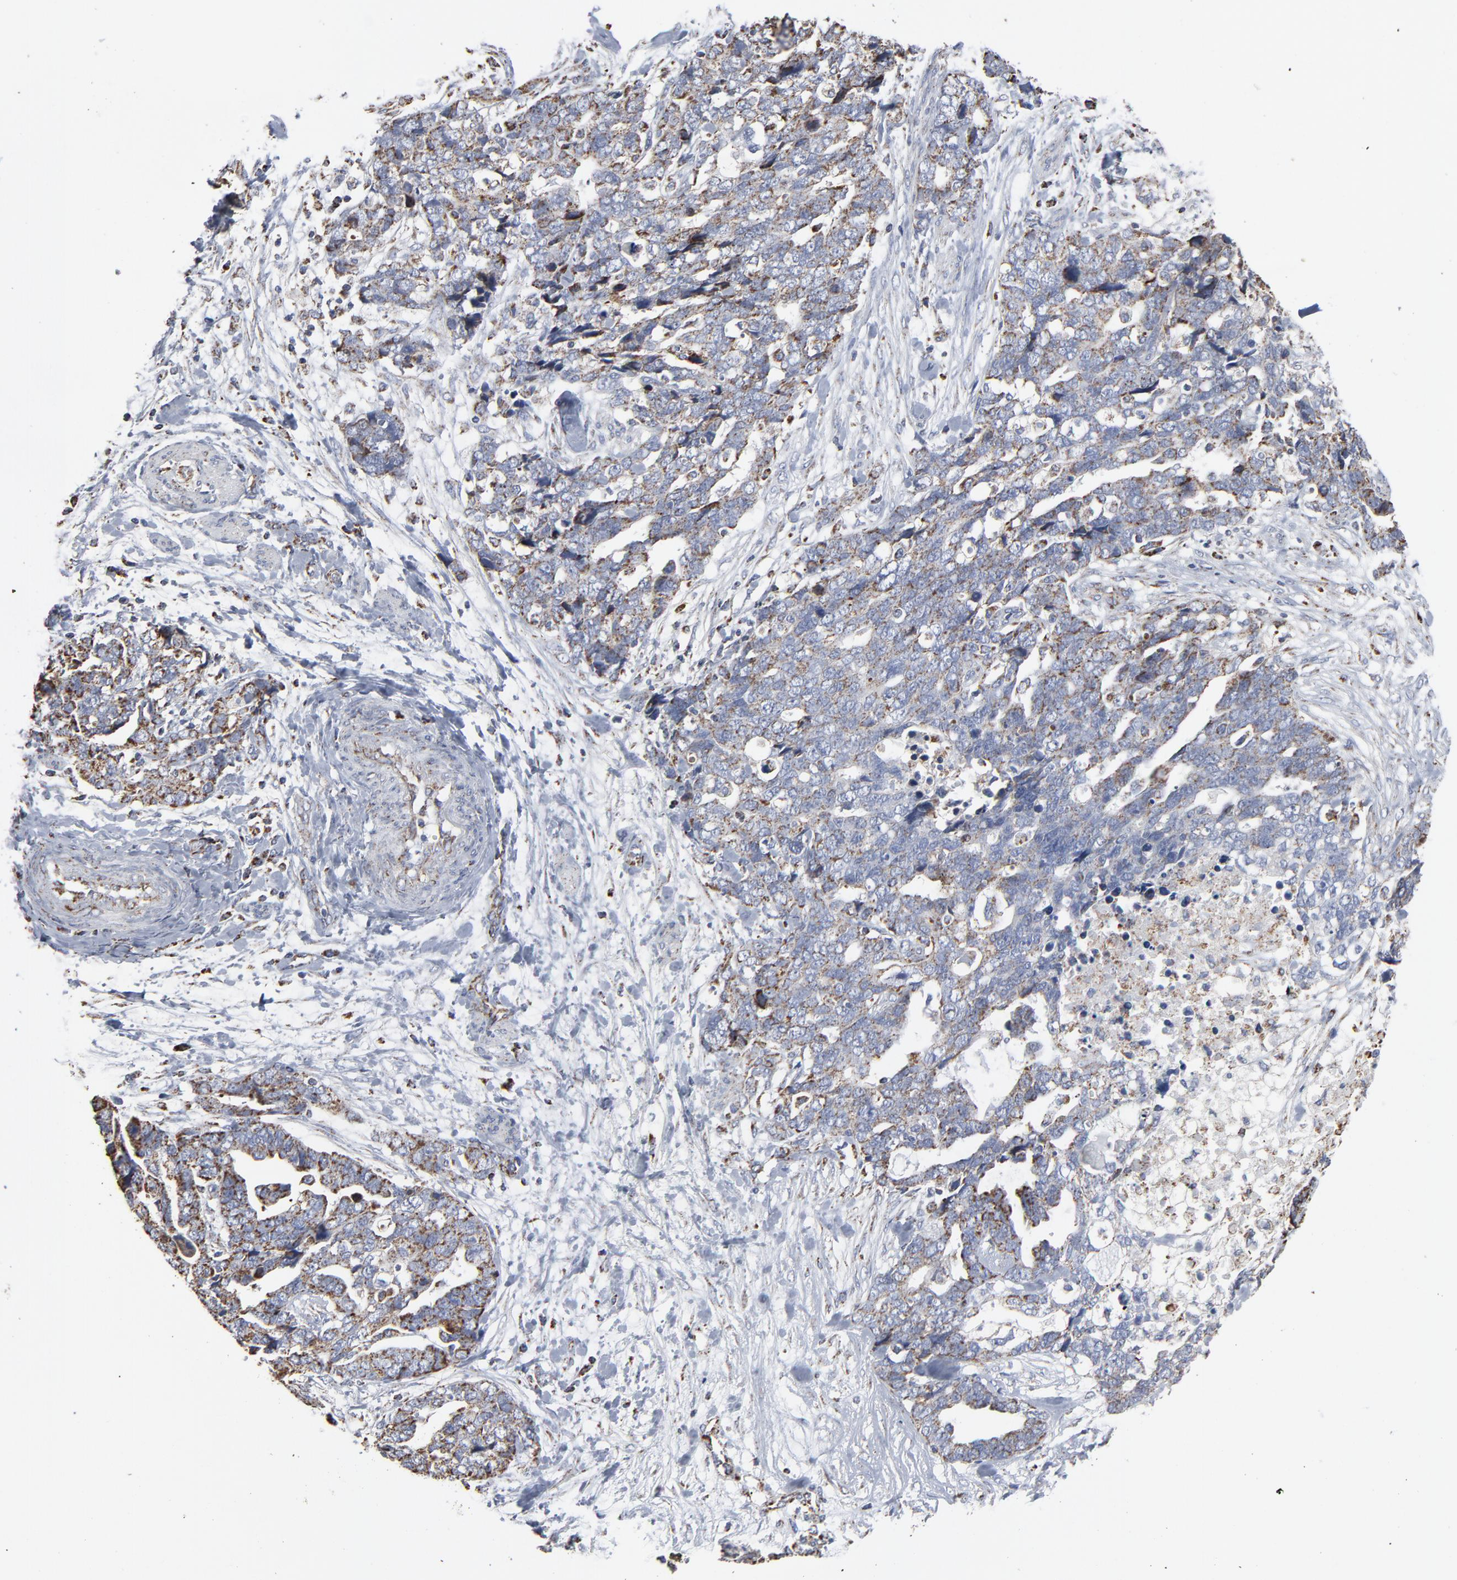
{"staining": {"intensity": "strong", "quantity": "25%-75%", "location": "cytoplasmic/membranous"}, "tissue": "ovarian cancer", "cell_type": "Tumor cells", "image_type": "cancer", "snomed": [{"axis": "morphology", "description": "Normal tissue, NOS"}, {"axis": "morphology", "description": "Cystadenocarcinoma, serous, NOS"}, {"axis": "topography", "description": "Fallopian tube"}, {"axis": "topography", "description": "Ovary"}], "caption": "The immunohistochemical stain highlights strong cytoplasmic/membranous staining in tumor cells of ovarian cancer tissue. The protein is shown in brown color, while the nuclei are stained blue.", "gene": "UQCRC1", "patient": {"sex": "female", "age": 56}}